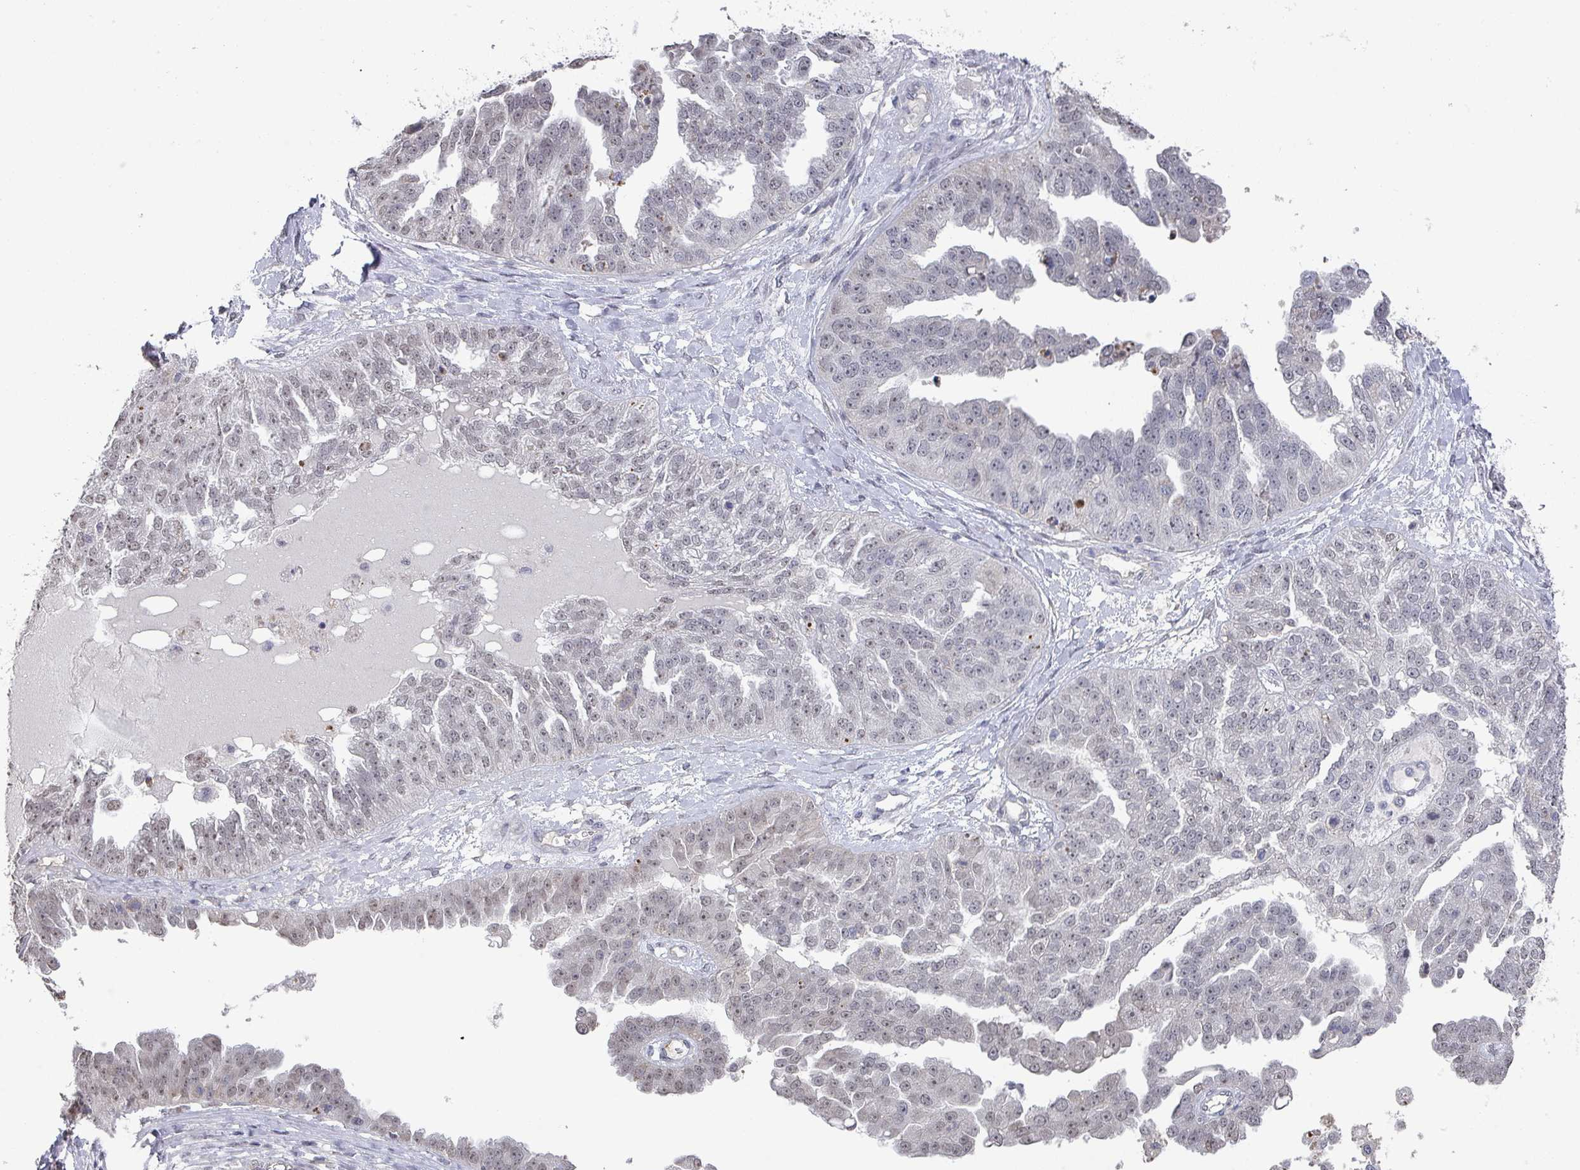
{"staining": {"intensity": "weak", "quantity": "<25%", "location": "nuclear"}, "tissue": "ovarian cancer", "cell_type": "Tumor cells", "image_type": "cancer", "snomed": [{"axis": "morphology", "description": "Cystadenocarcinoma, serous, NOS"}, {"axis": "topography", "description": "Ovary"}], "caption": "A micrograph of ovarian cancer stained for a protein shows no brown staining in tumor cells.", "gene": "ZNF654", "patient": {"sex": "female", "age": 58}}